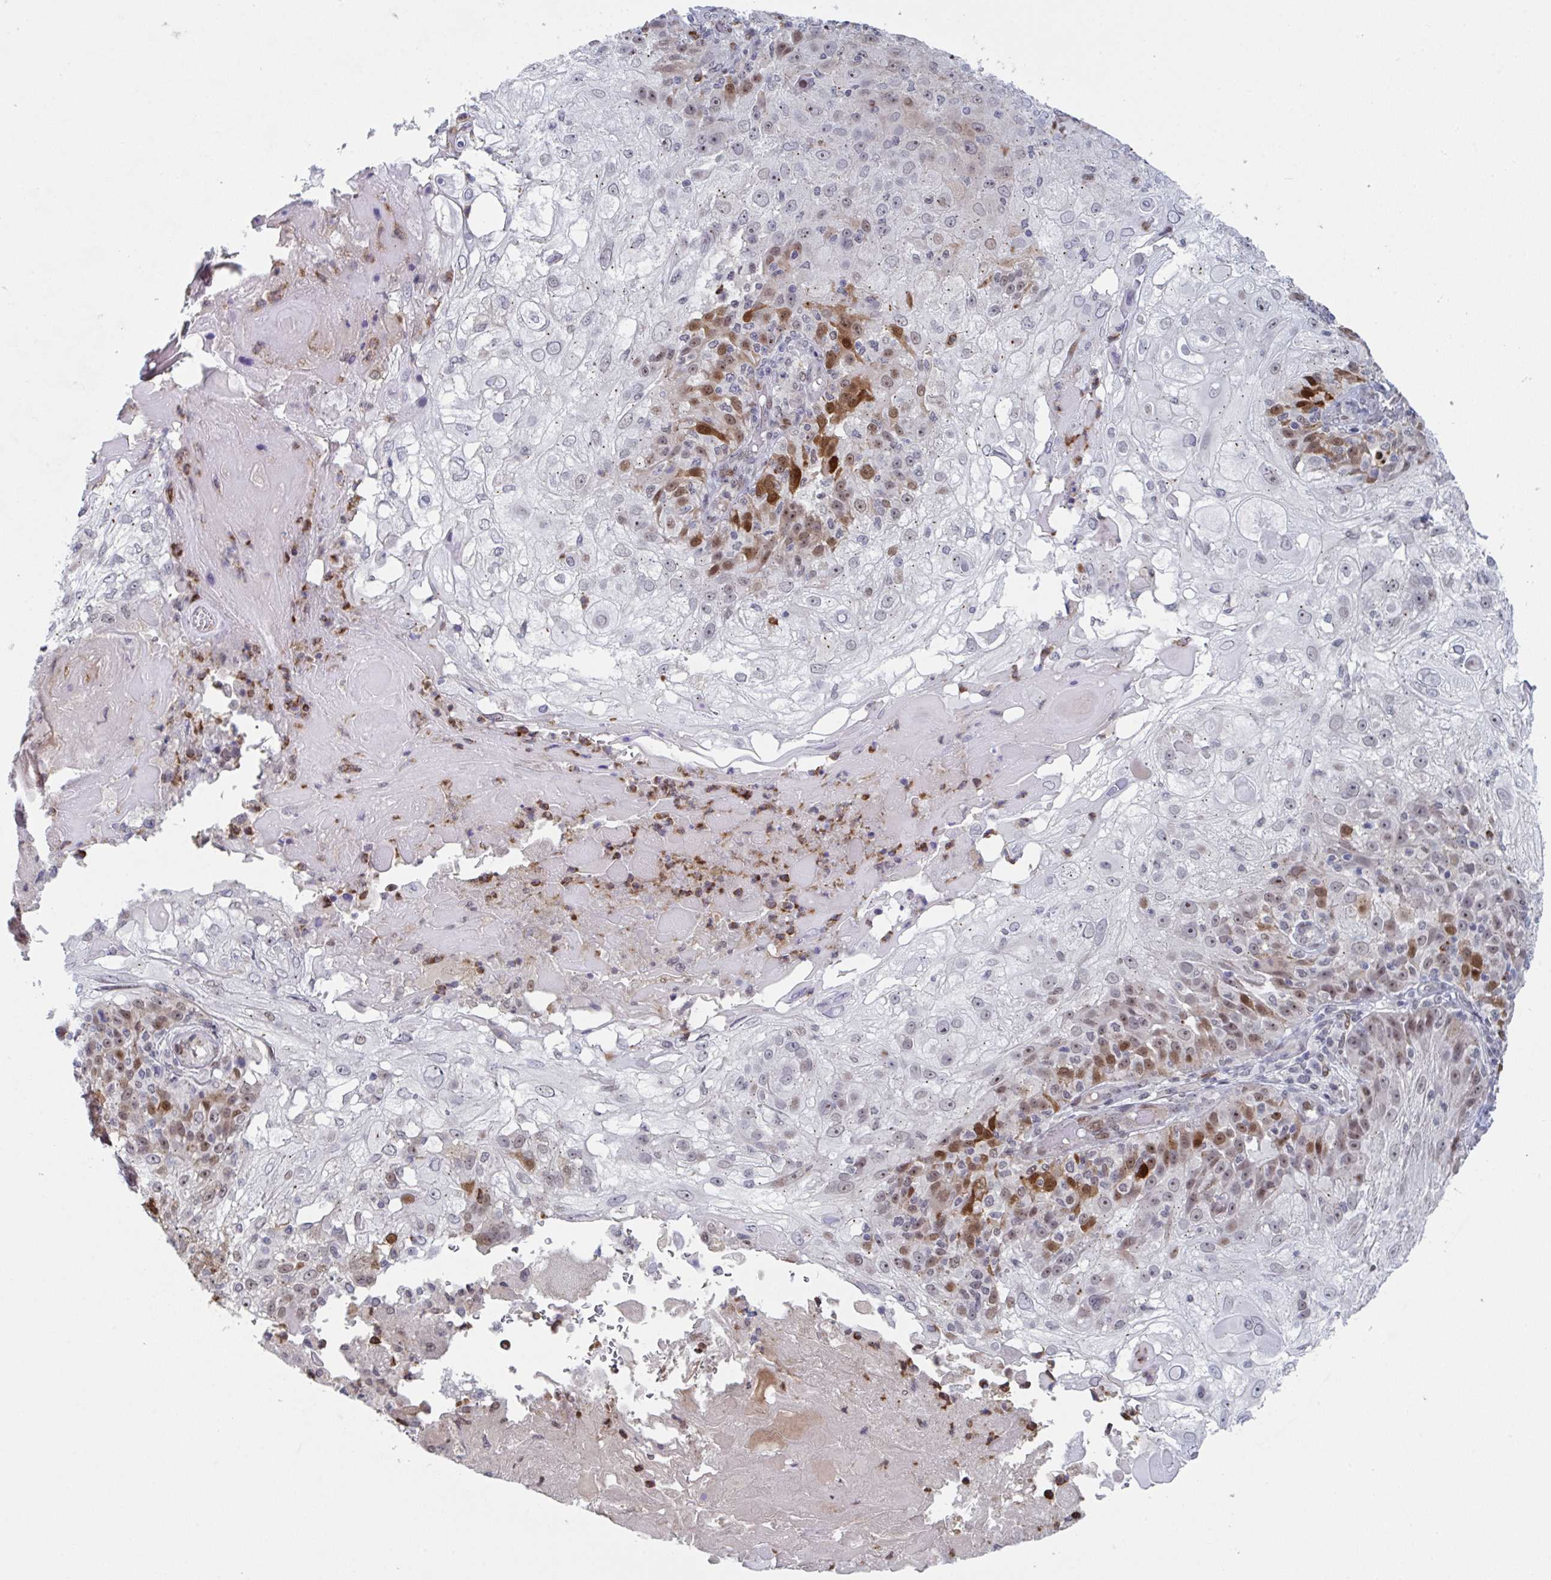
{"staining": {"intensity": "moderate", "quantity": "25%-75%", "location": "nuclear"}, "tissue": "skin cancer", "cell_type": "Tumor cells", "image_type": "cancer", "snomed": [{"axis": "morphology", "description": "Normal tissue, NOS"}, {"axis": "morphology", "description": "Squamous cell carcinoma, NOS"}, {"axis": "topography", "description": "Skin"}], "caption": "The histopathology image reveals a brown stain indicating the presence of a protein in the nuclear of tumor cells in skin squamous cell carcinoma. (brown staining indicates protein expression, while blue staining denotes nuclei).", "gene": "RNF212", "patient": {"sex": "female", "age": 83}}